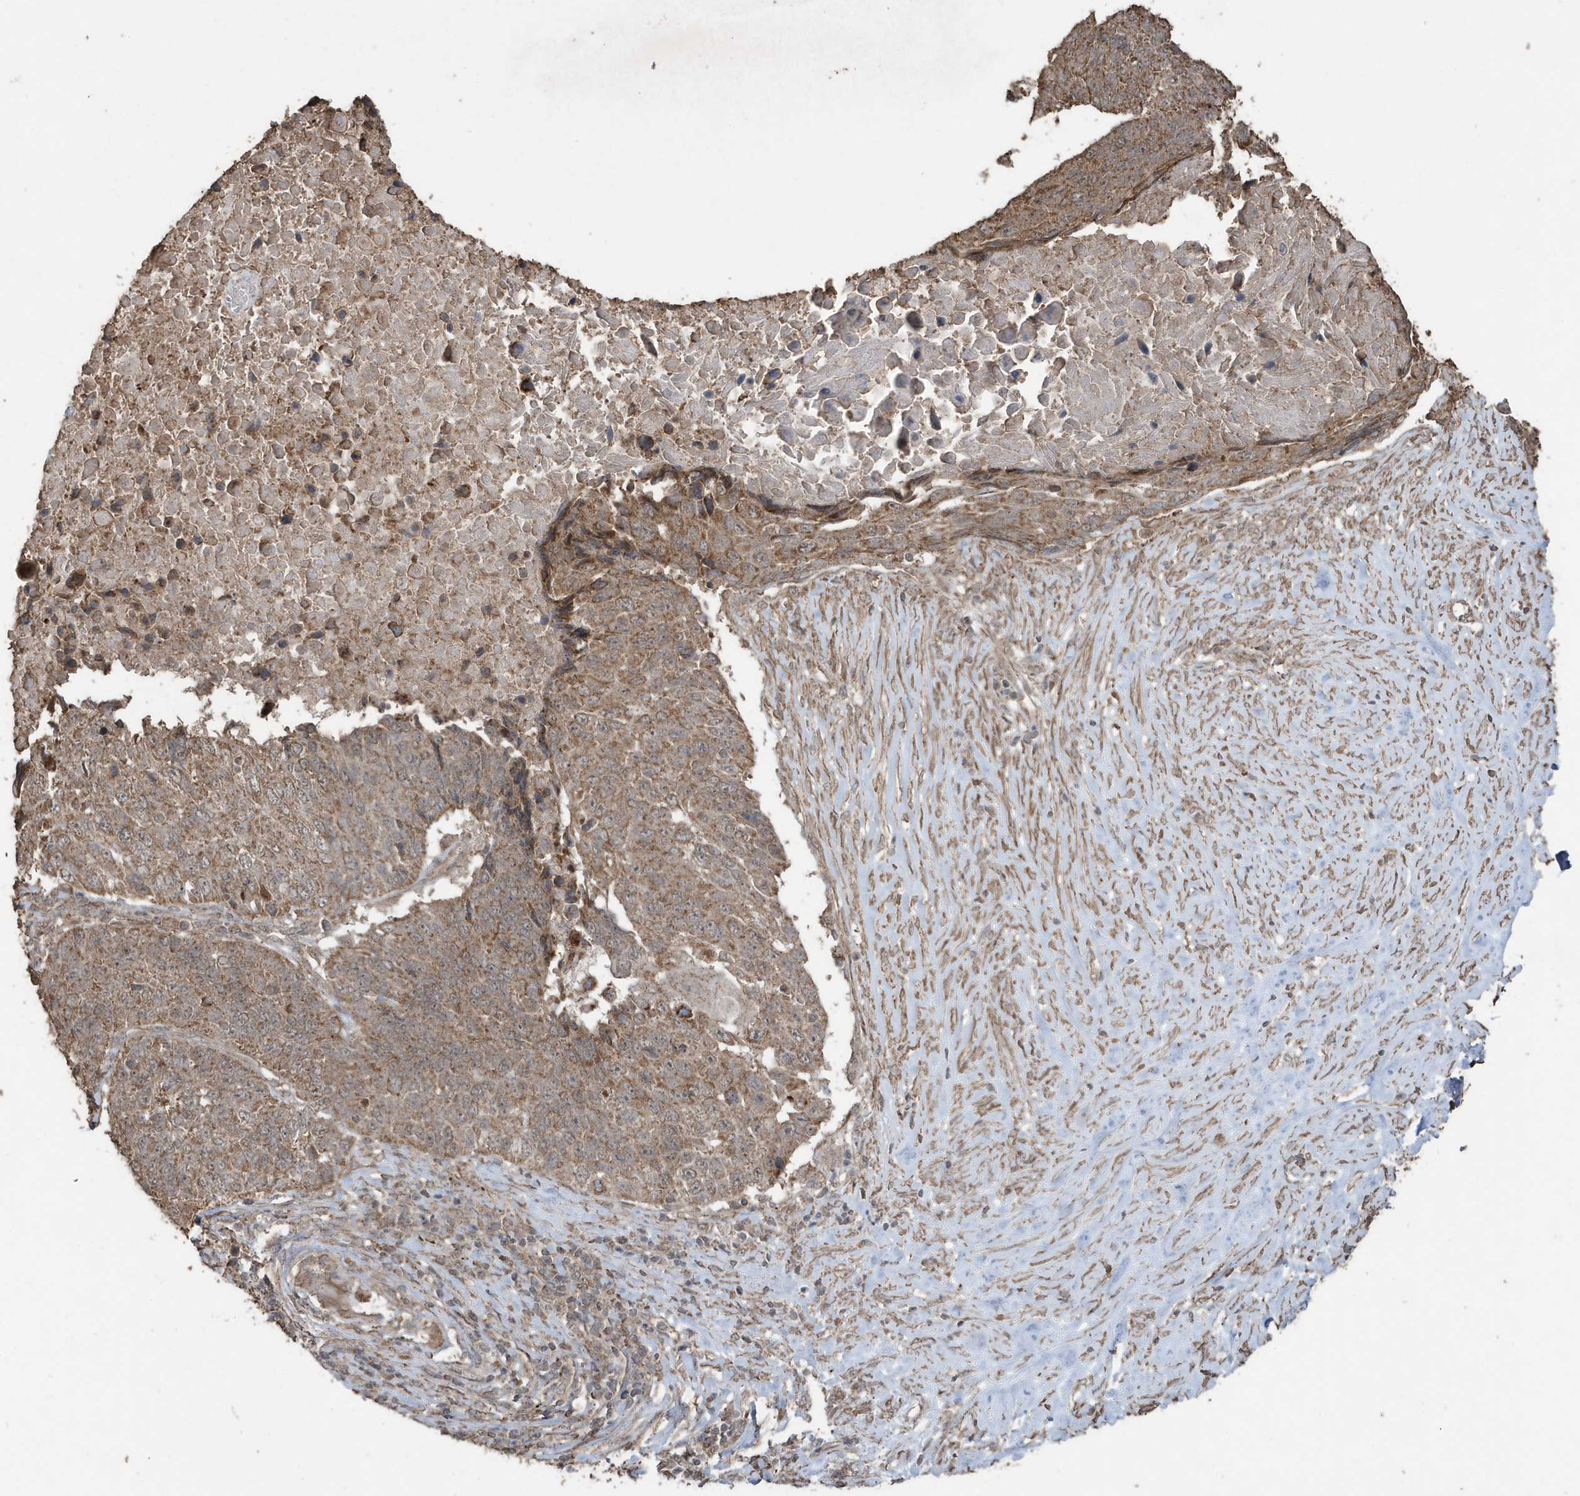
{"staining": {"intensity": "moderate", "quantity": ">75%", "location": "cytoplasmic/membranous"}, "tissue": "lung cancer", "cell_type": "Tumor cells", "image_type": "cancer", "snomed": [{"axis": "morphology", "description": "Squamous cell carcinoma, NOS"}, {"axis": "topography", "description": "Lung"}], "caption": "DAB immunohistochemical staining of lung squamous cell carcinoma demonstrates moderate cytoplasmic/membranous protein positivity in approximately >75% of tumor cells.", "gene": "PAXBP1", "patient": {"sex": "male", "age": 66}}